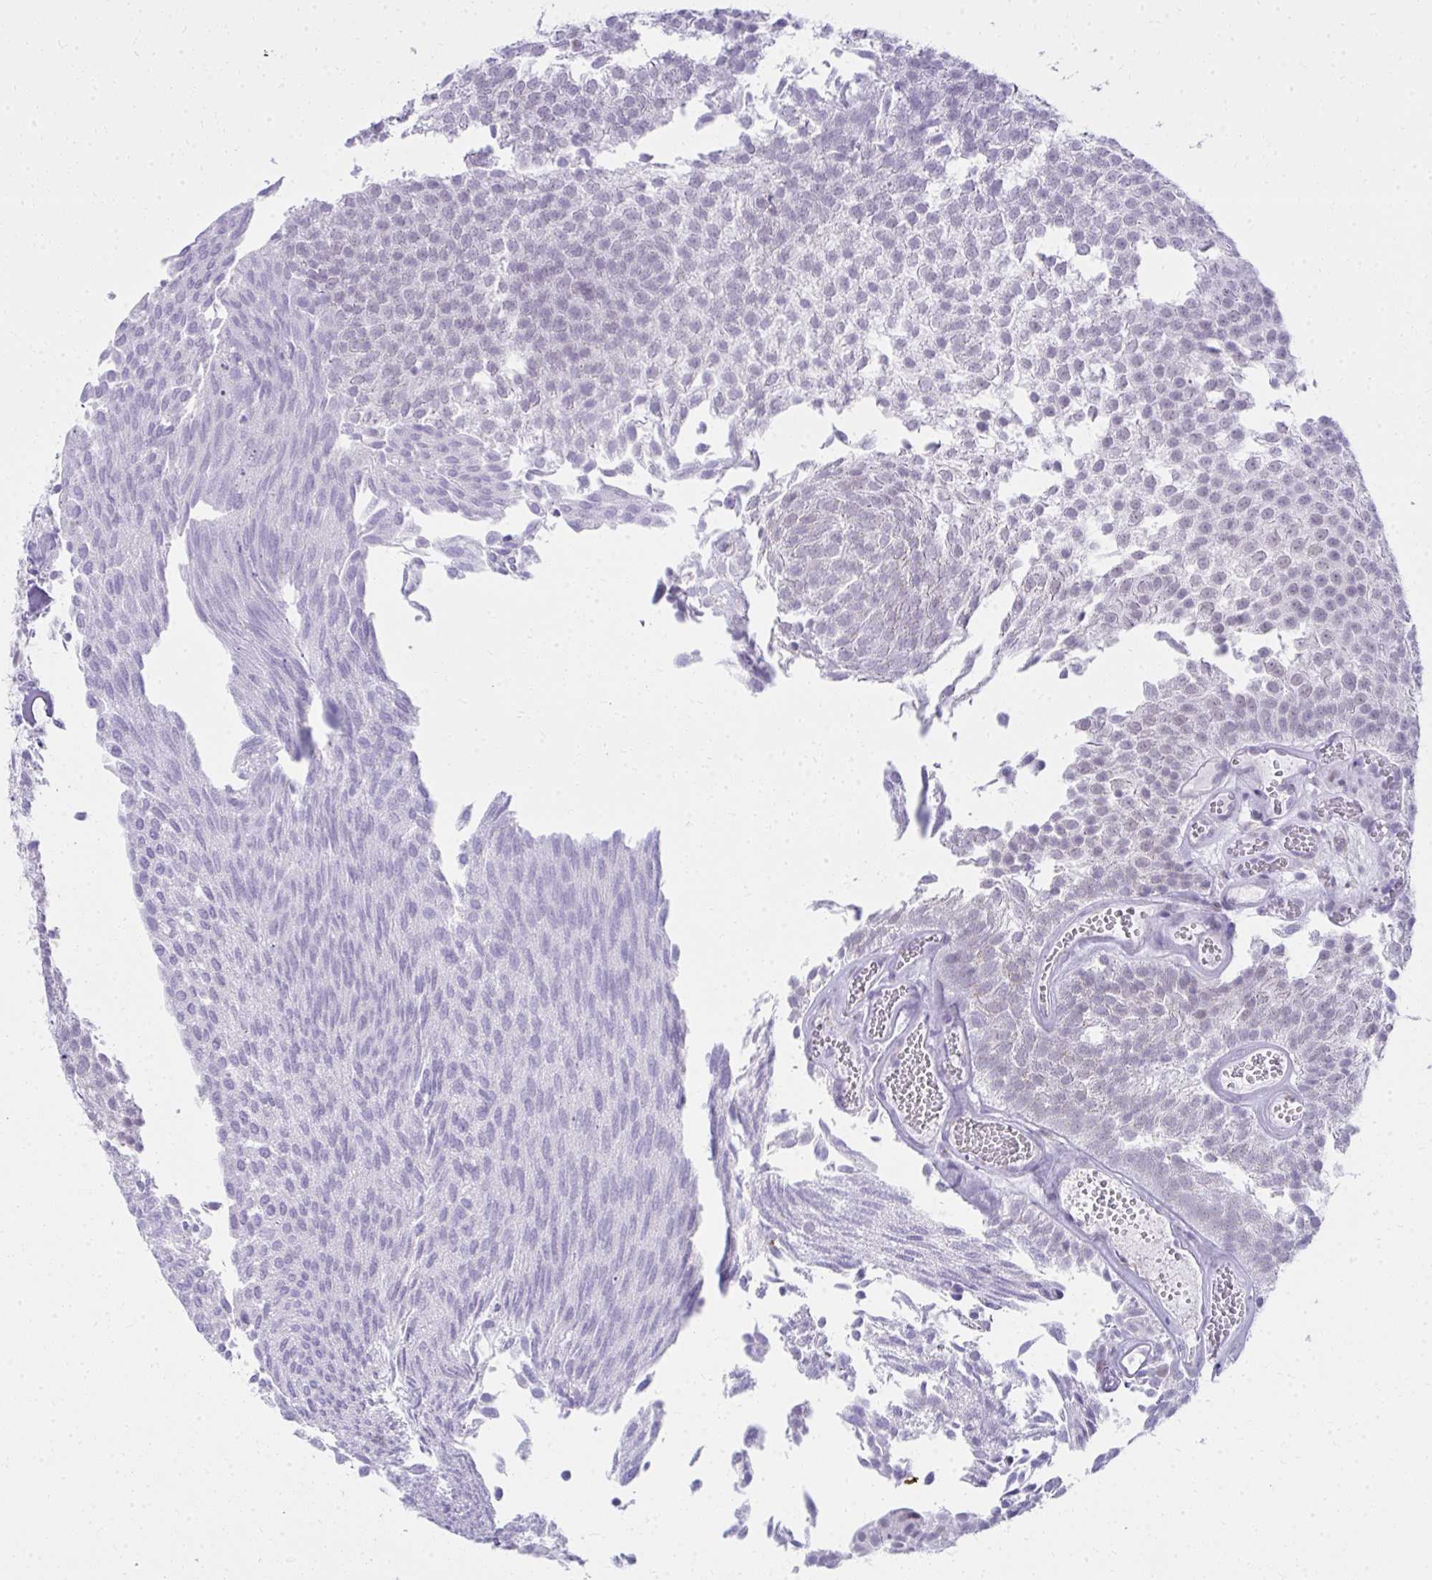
{"staining": {"intensity": "negative", "quantity": "none", "location": "none"}, "tissue": "urothelial cancer", "cell_type": "Tumor cells", "image_type": "cancer", "snomed": [{"axis": "morphology", "description": "Urothelial carcinoma, Low grade"}, {"axis": "topography", "description": "Urinary bladder"}], "caption": "High magnification brightfield microscopy of urothelial carcinoma (low-grade) stained with DAB (3,3'-diaminobenzidine) (brown) and counterstained with hematoxylin (blue): tumor cells show no significant staining.", "gene": "GLDN", "patient": {"sex": "male", "age": 82}}